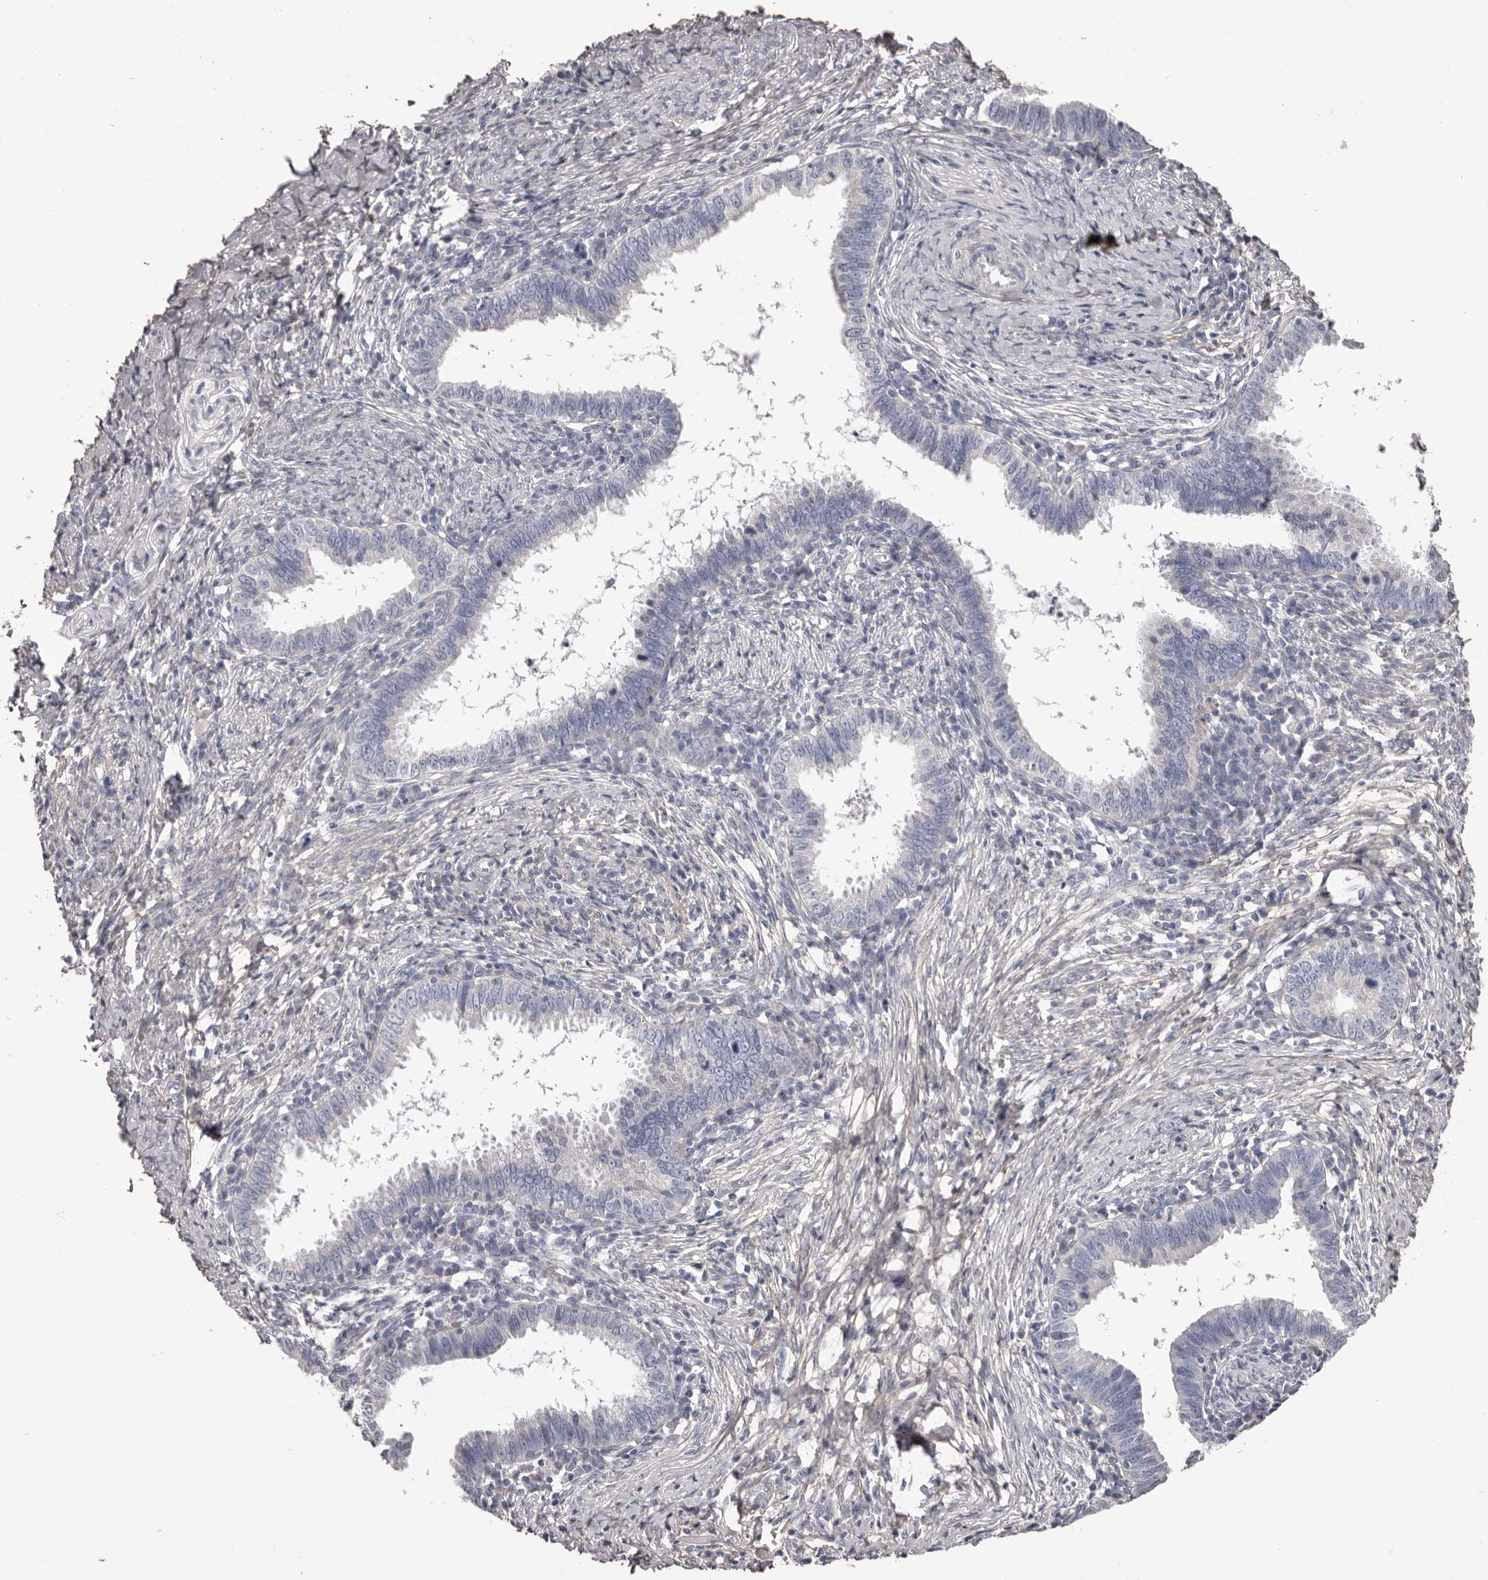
{"staining": {"intensity": "negative", "quantity": "none", "location": "none"}, "tissue": "cervical cancer", "cell_type": "Tumor cells", "image_type": "cancer", "snomed": [{"axis": "morphology", "description": "Adenocarcinoma, NOS"}, {"axis": "topography", "description": "Cervix"}], "caption": "Micrograph shows no protein expression in tumor cells of adenocarcinoma (cervical) tissue. Brightfield microscopy of IHC stained with DAB (brown) and hematoxylin (blue), captured at high magnification.", "gene": "COL6A1", "patient": {"sex": "female", "age": 36}}